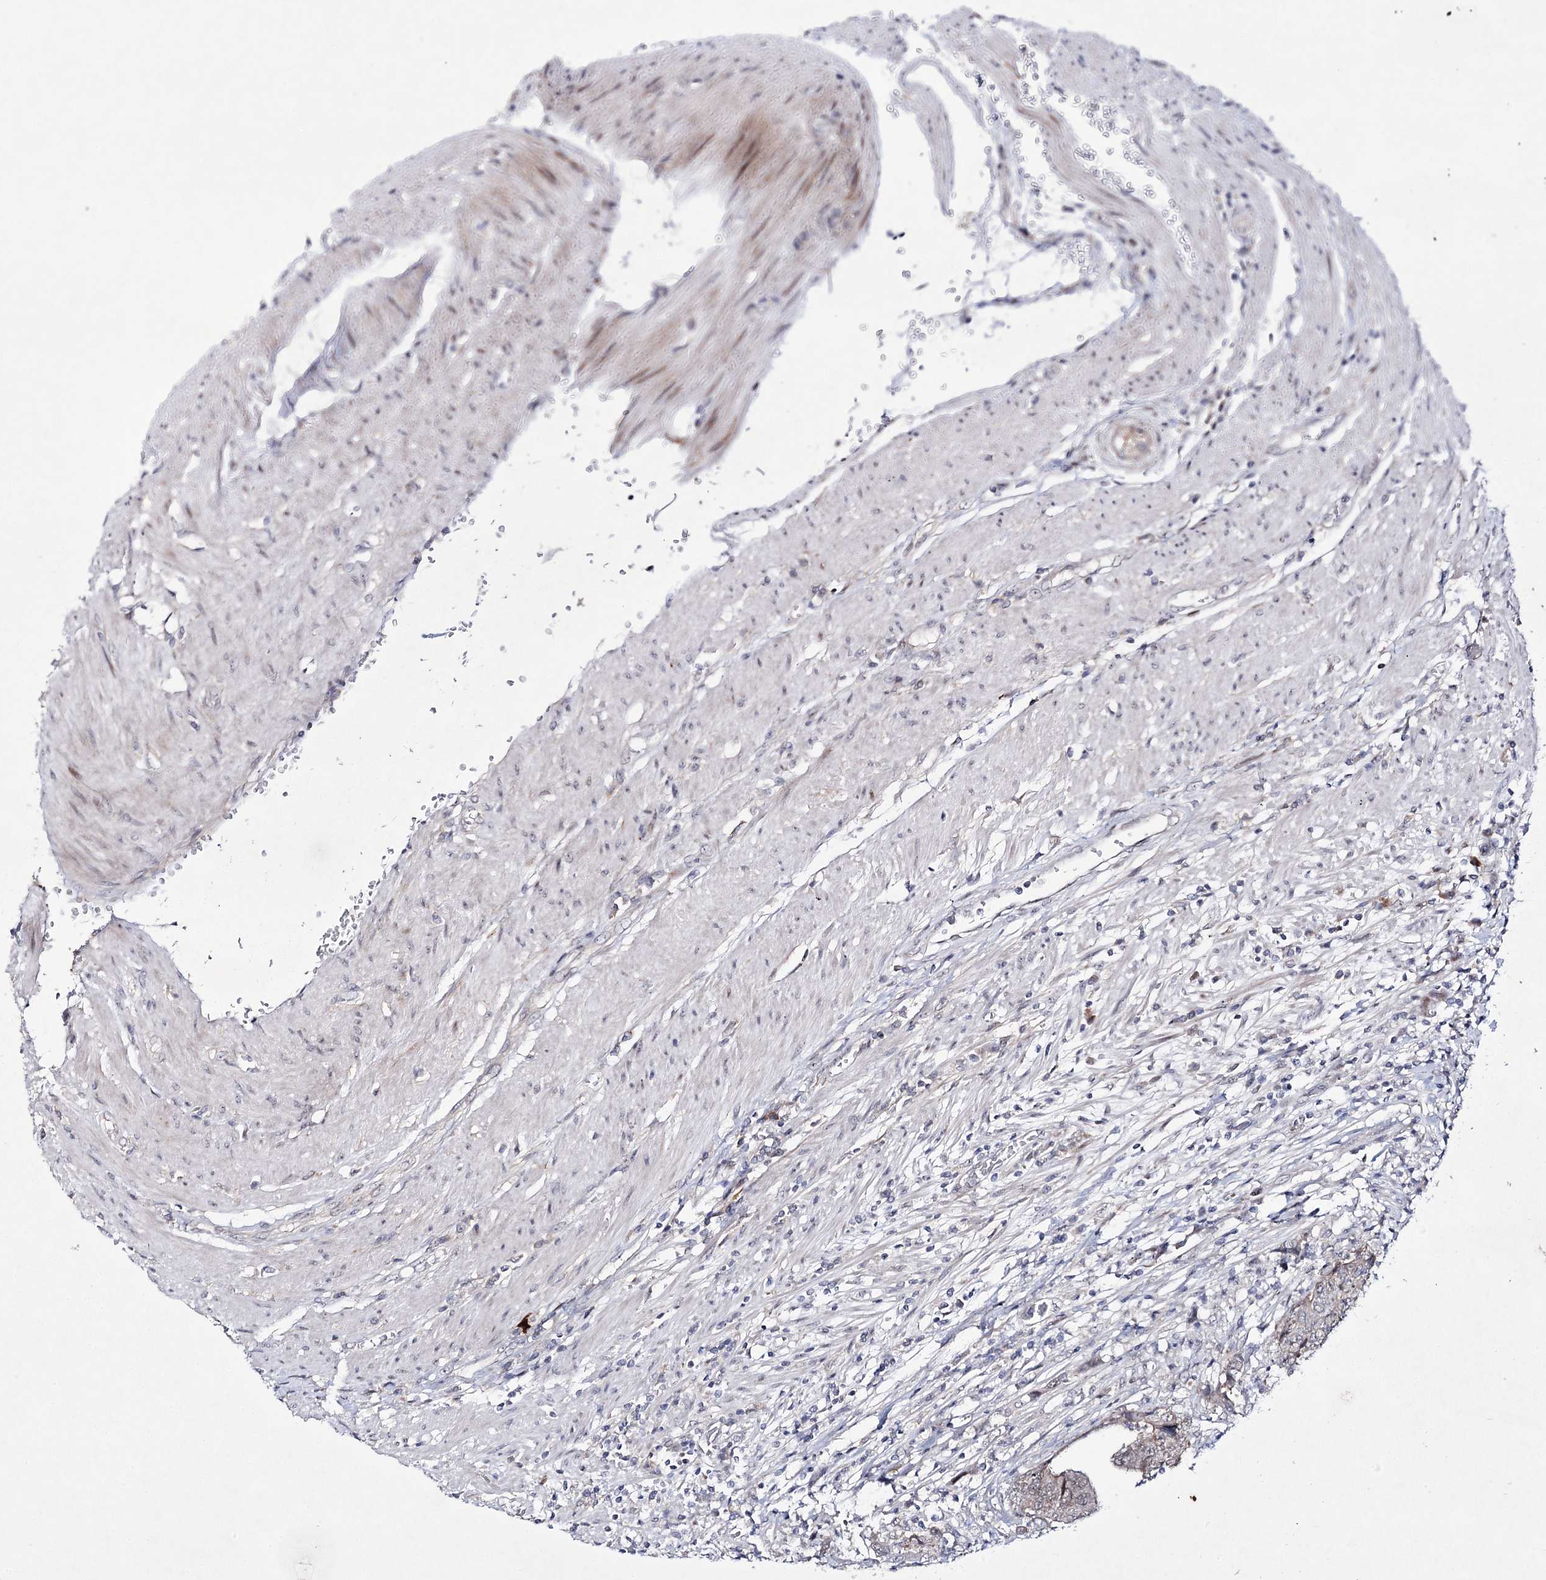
{"staining": {"intensity": "moderate", "quantity": "<25%", "location": "cytoplasmic/membranous"}, "tissue": "colorectal cancer", "cell_type": "Tumor cells", "image_type": "cancer", "snomed": [{"axis": "morphology", "description": "Adenocarcinoma, NOS"}, {"axis": "topography", "description": "Rectum"}], "caption": "Tumor cells demonstrate low levels of moderate cytoplasmic/membranous positivity in approximately <25% of cells in colorectal adenocarcinoma. (Brightfield microscopy of DAB IHC at high magnification).", "gene": "ARHGAP32", "patient": {"sex": "male", "age": 84}}